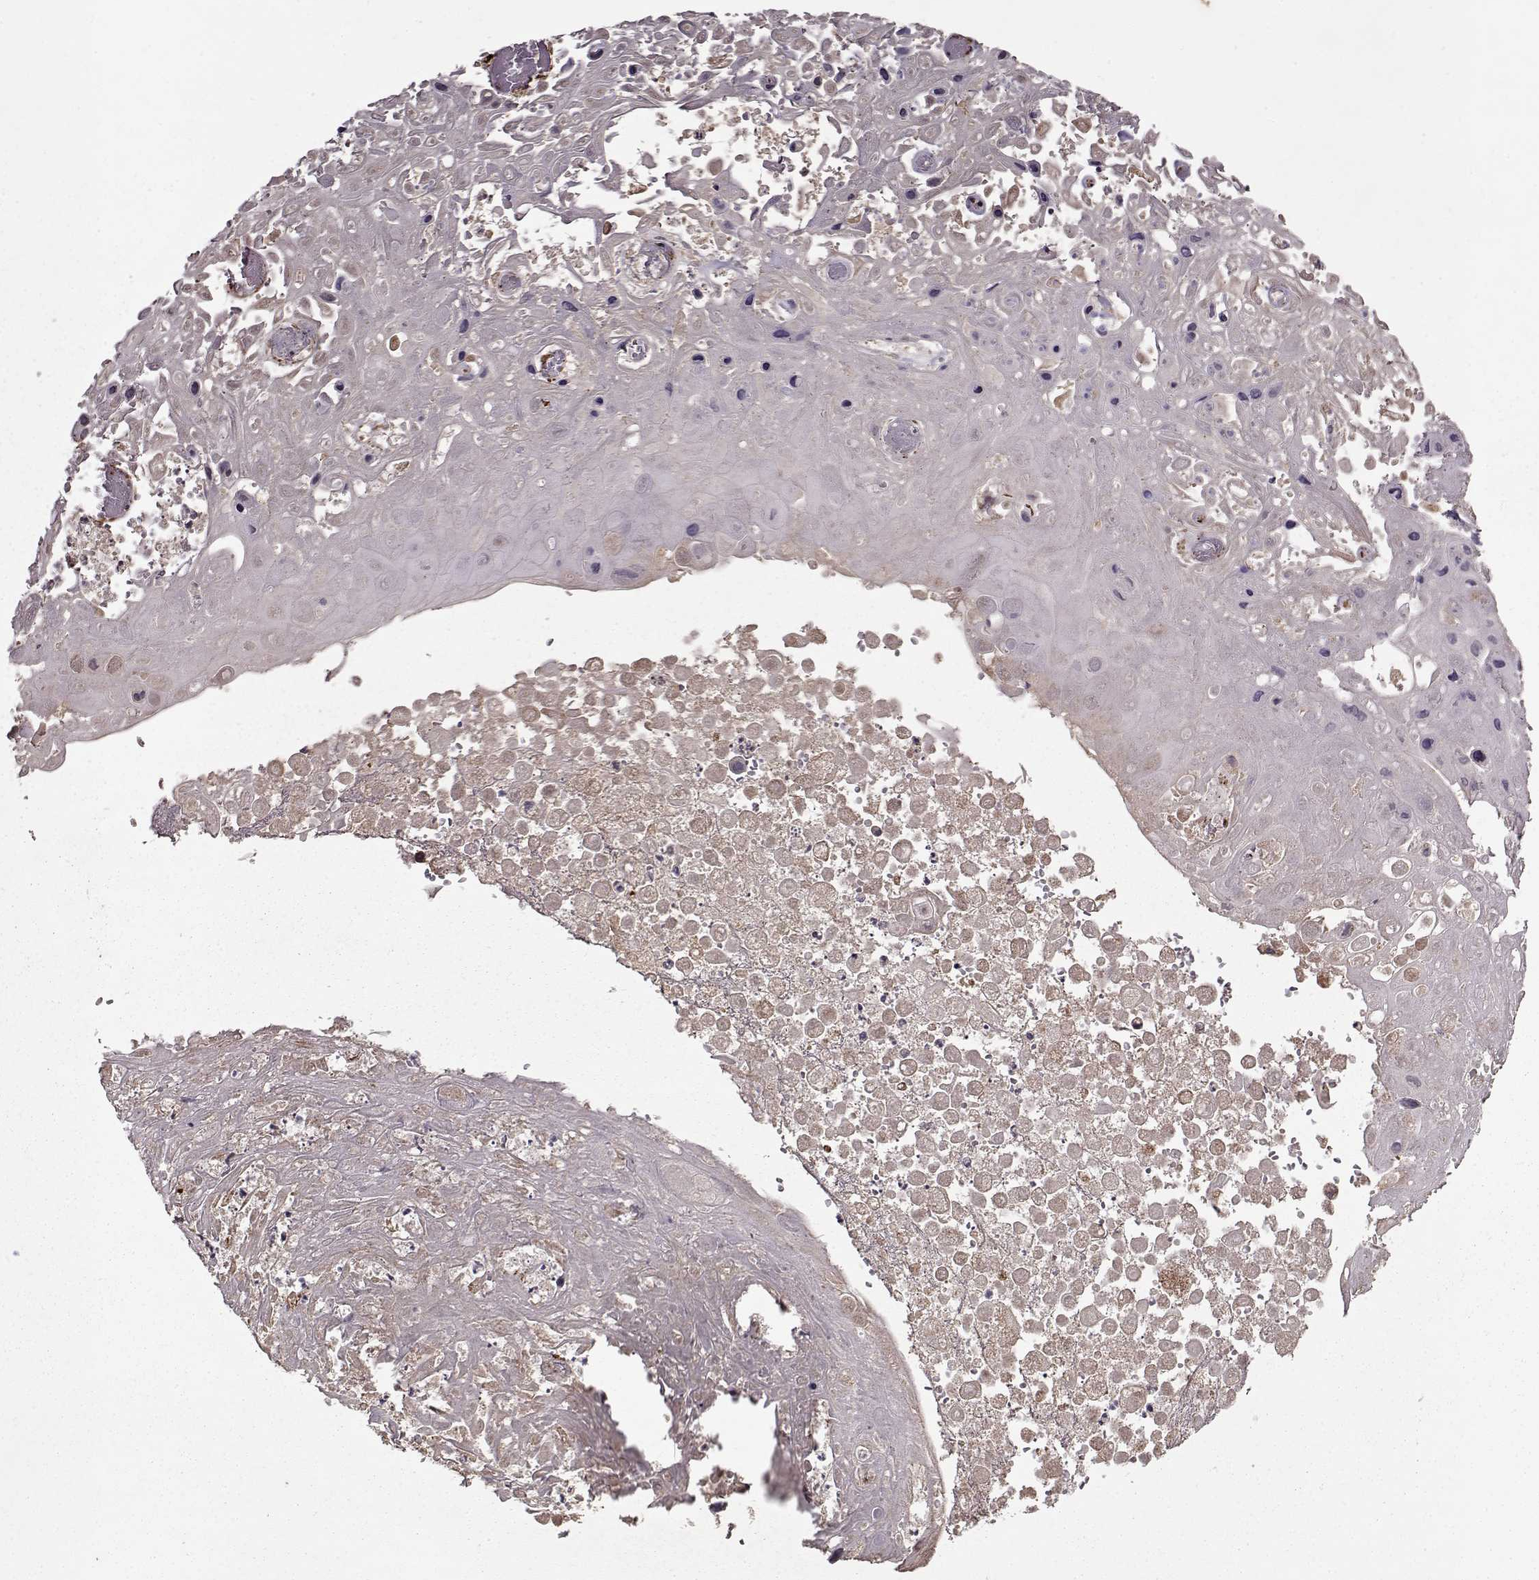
{"staining": {"intensity": "negative", "quantity": "none", "location": "none"}, "tissue": "skin cancer", "cell_type": "Tumor cells", "image_type": "cancer", "snomed": [{"axis": "morphology", "description": "Squamous cell carcinoma, NOS"}, {"axis": "topography", "description": "Skin"}], "caption": "High power microscopy micrograph of an IHC photomicrograph of squamous cell carcinoma (skin), revealing no significant positivity in tumor cells.", "gene": "IMMP1L", "patient": {"sex": "male", "age": 82}}